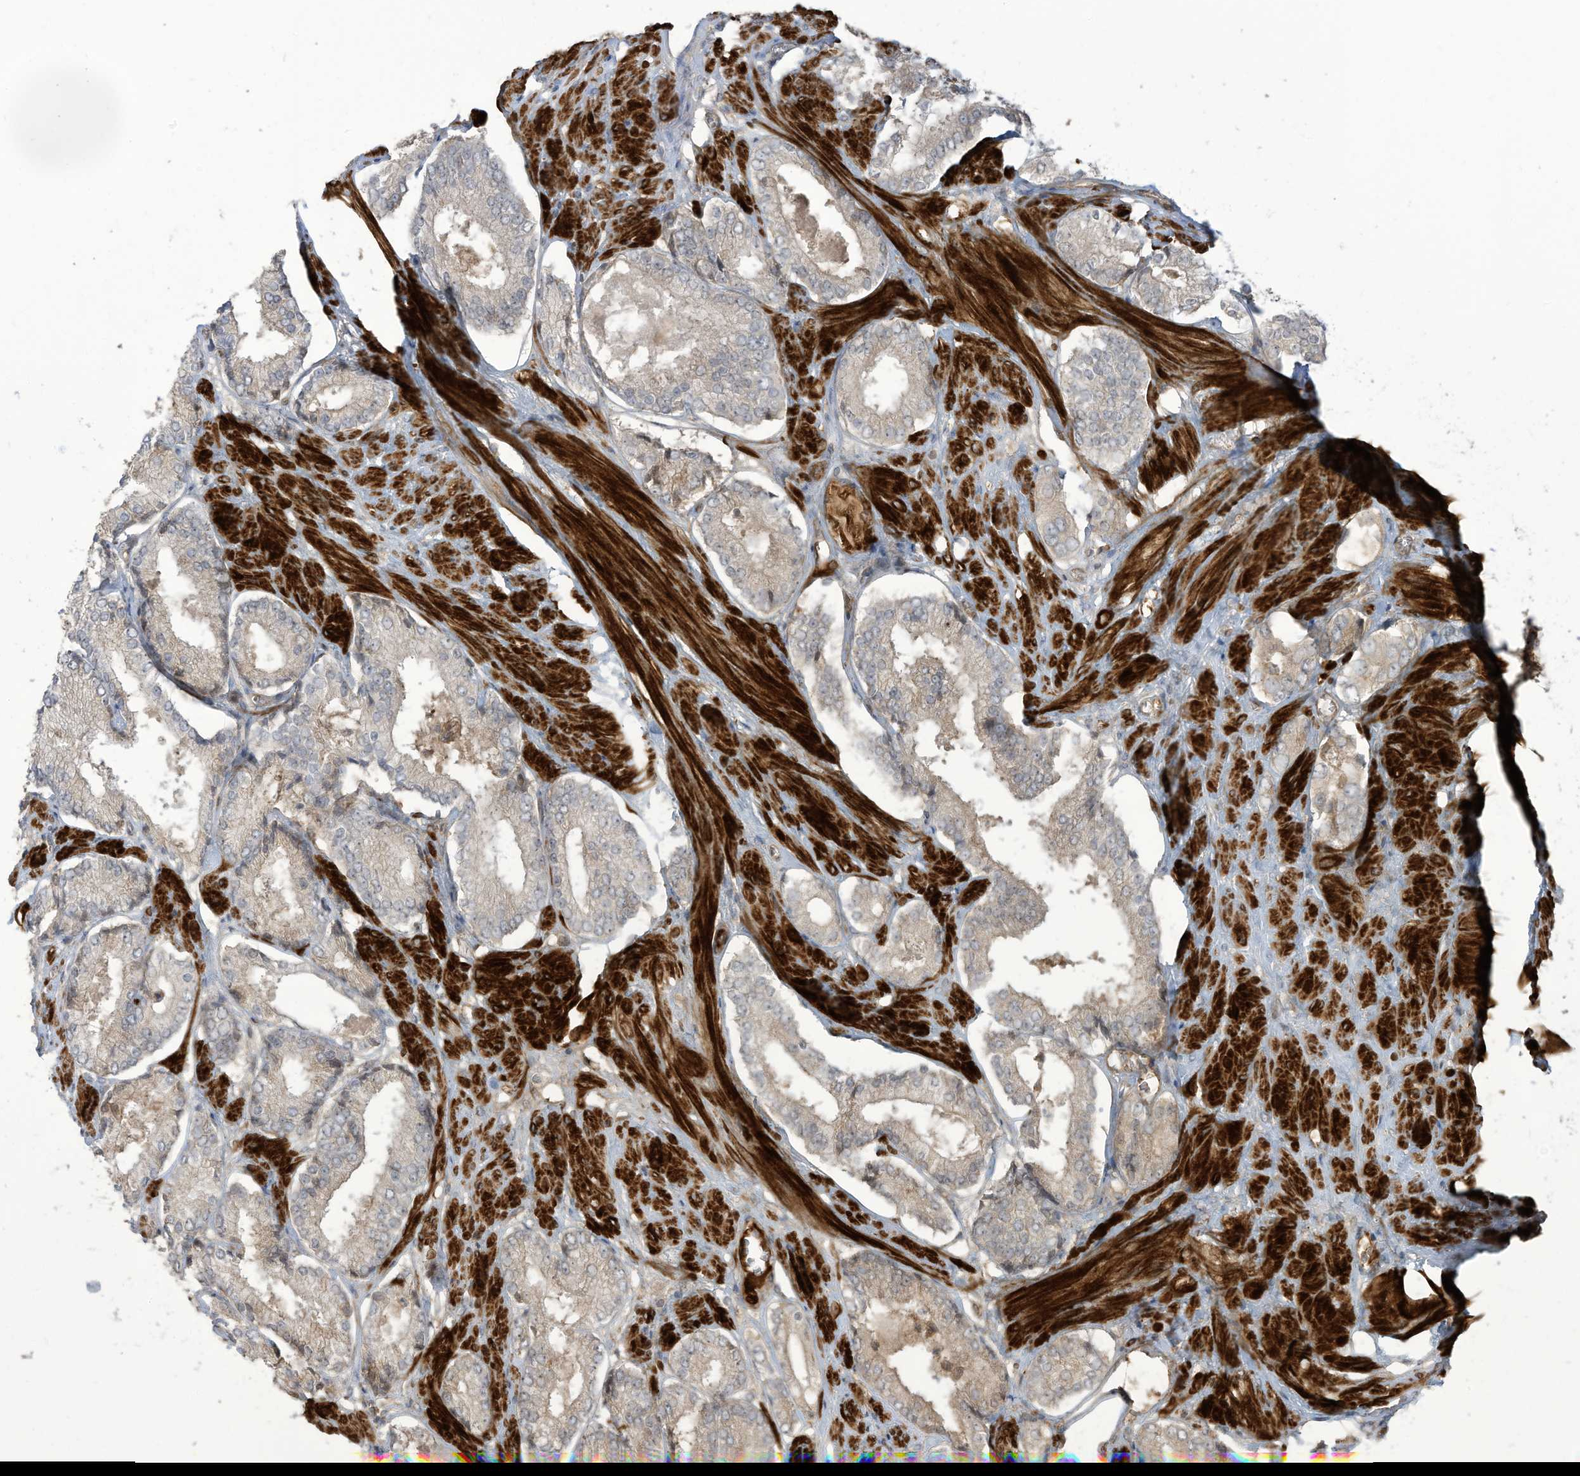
{"staining": {"intensity": "weak", "quantity": "25%-75%", "location": "cytoplasmic/membranous"}, "tissue": "prostate cancer", "cell_type": "Tumor cells", "image_type": "cancer", "snomed": [{"axis": "morphology", "description": "Adenocarcinoma, Low grade"}, {"axis": "topography", "description": "Prostate"}], "caption": "IHC photomicrograph of prostate cancer (low-grade adenocarcinoma) stained for a protein (brown), which exhibits low levels of weak cytoplasmic/membranous staining in about 25%-75% of tumor cells.", "gene": "ENTR1", "patient": {"sex": "male", "age": 54}}